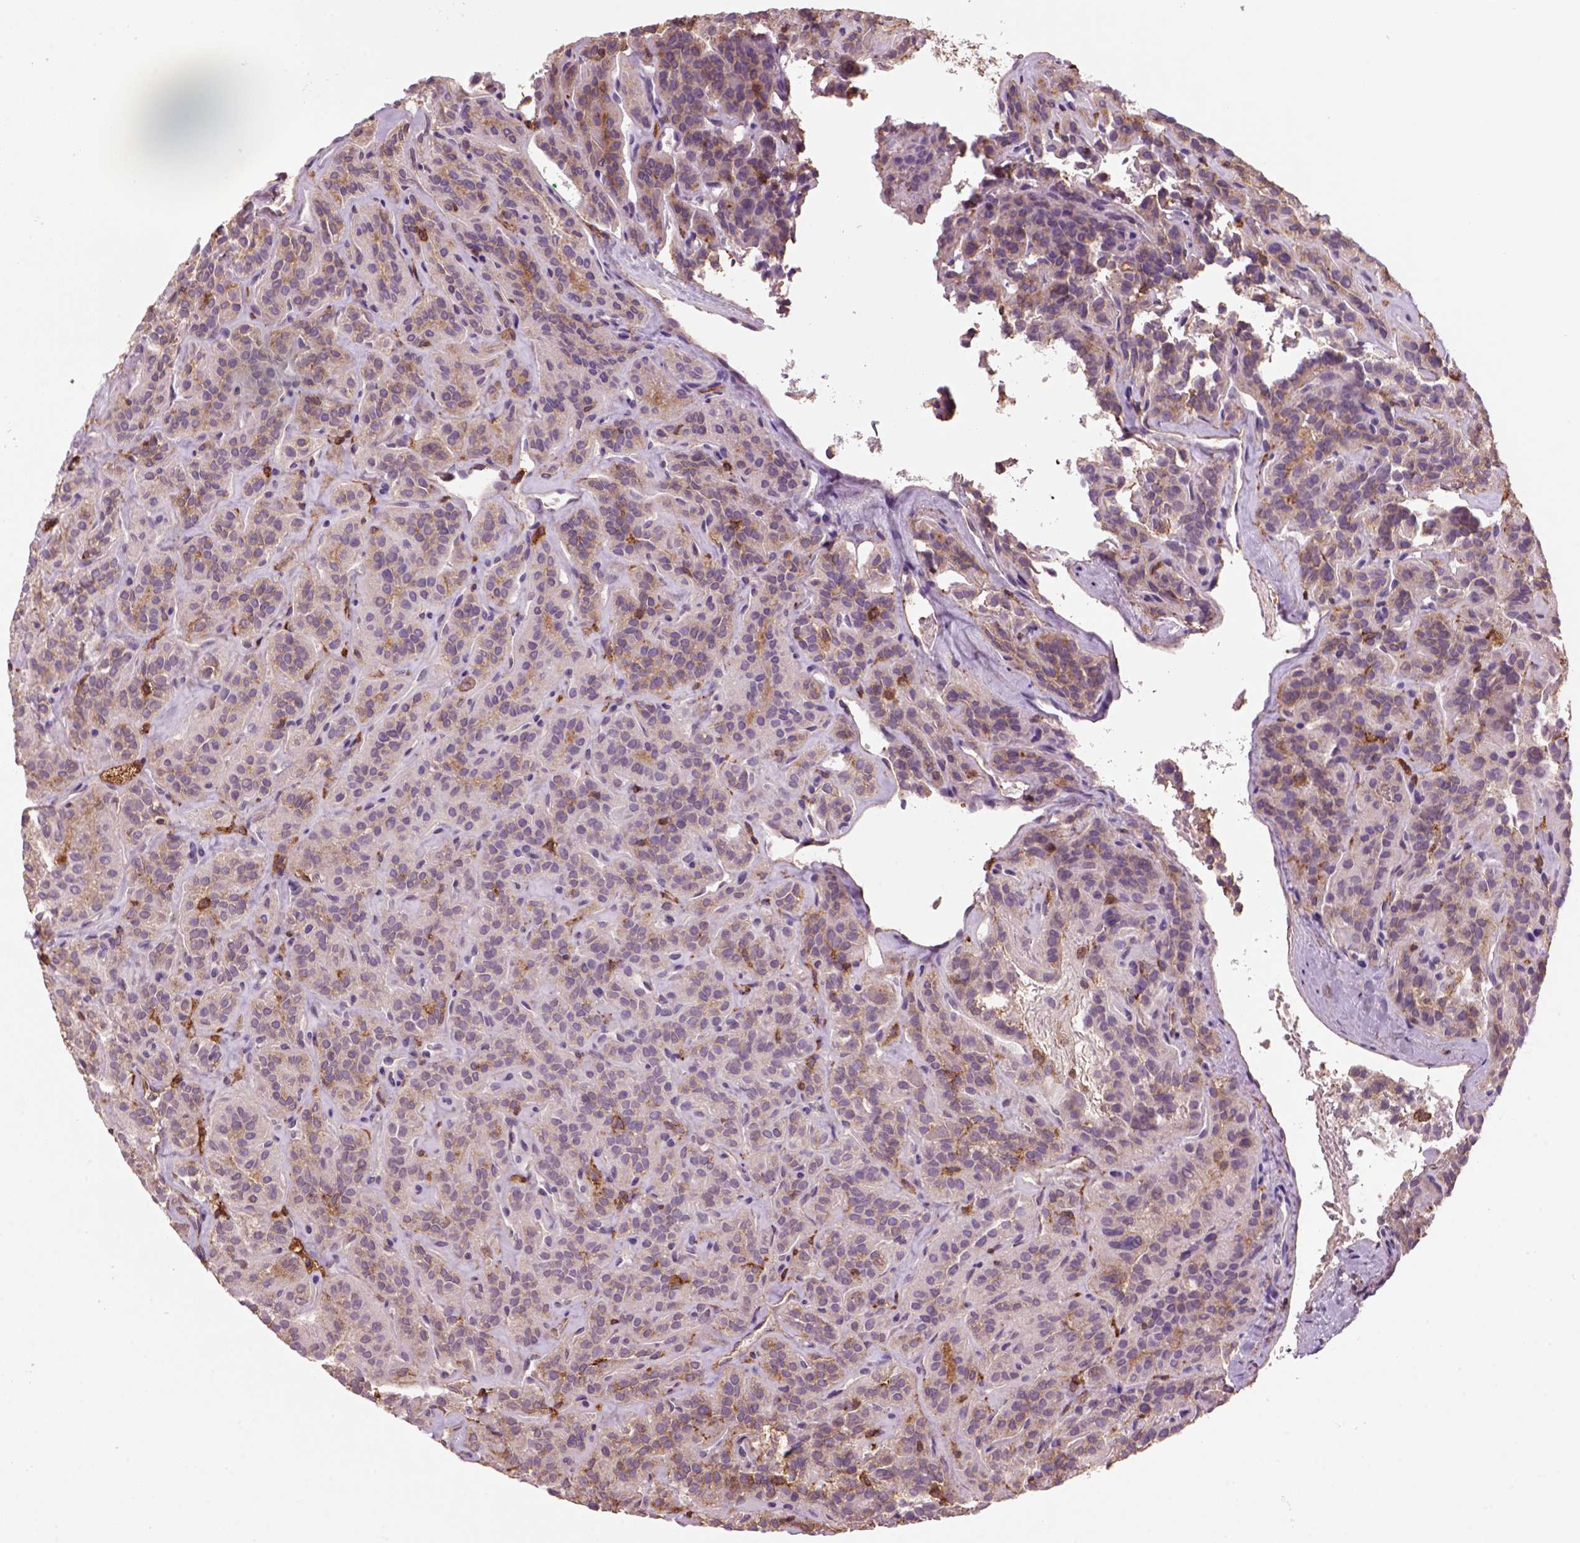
{"staining": {"intensity": "negative", "quantity": "none", "location": "none"}, "tissue": "thyroid cancer", "cell_type": "Tumor cells", "image_type": "cancer", "snomed": [{"axis": "morphology", "description": "Papillary adenocarcinoma, NOS"}, {"axis": "topography", "description": "Thyroid gland"}], "caption": "The photomicrograph exhibits no significant staining in tumor cells of thyroid cancer (papillary adenocarcinoma).", "gene": "CD14", "patient": {"sex": "female", "age": 45}}